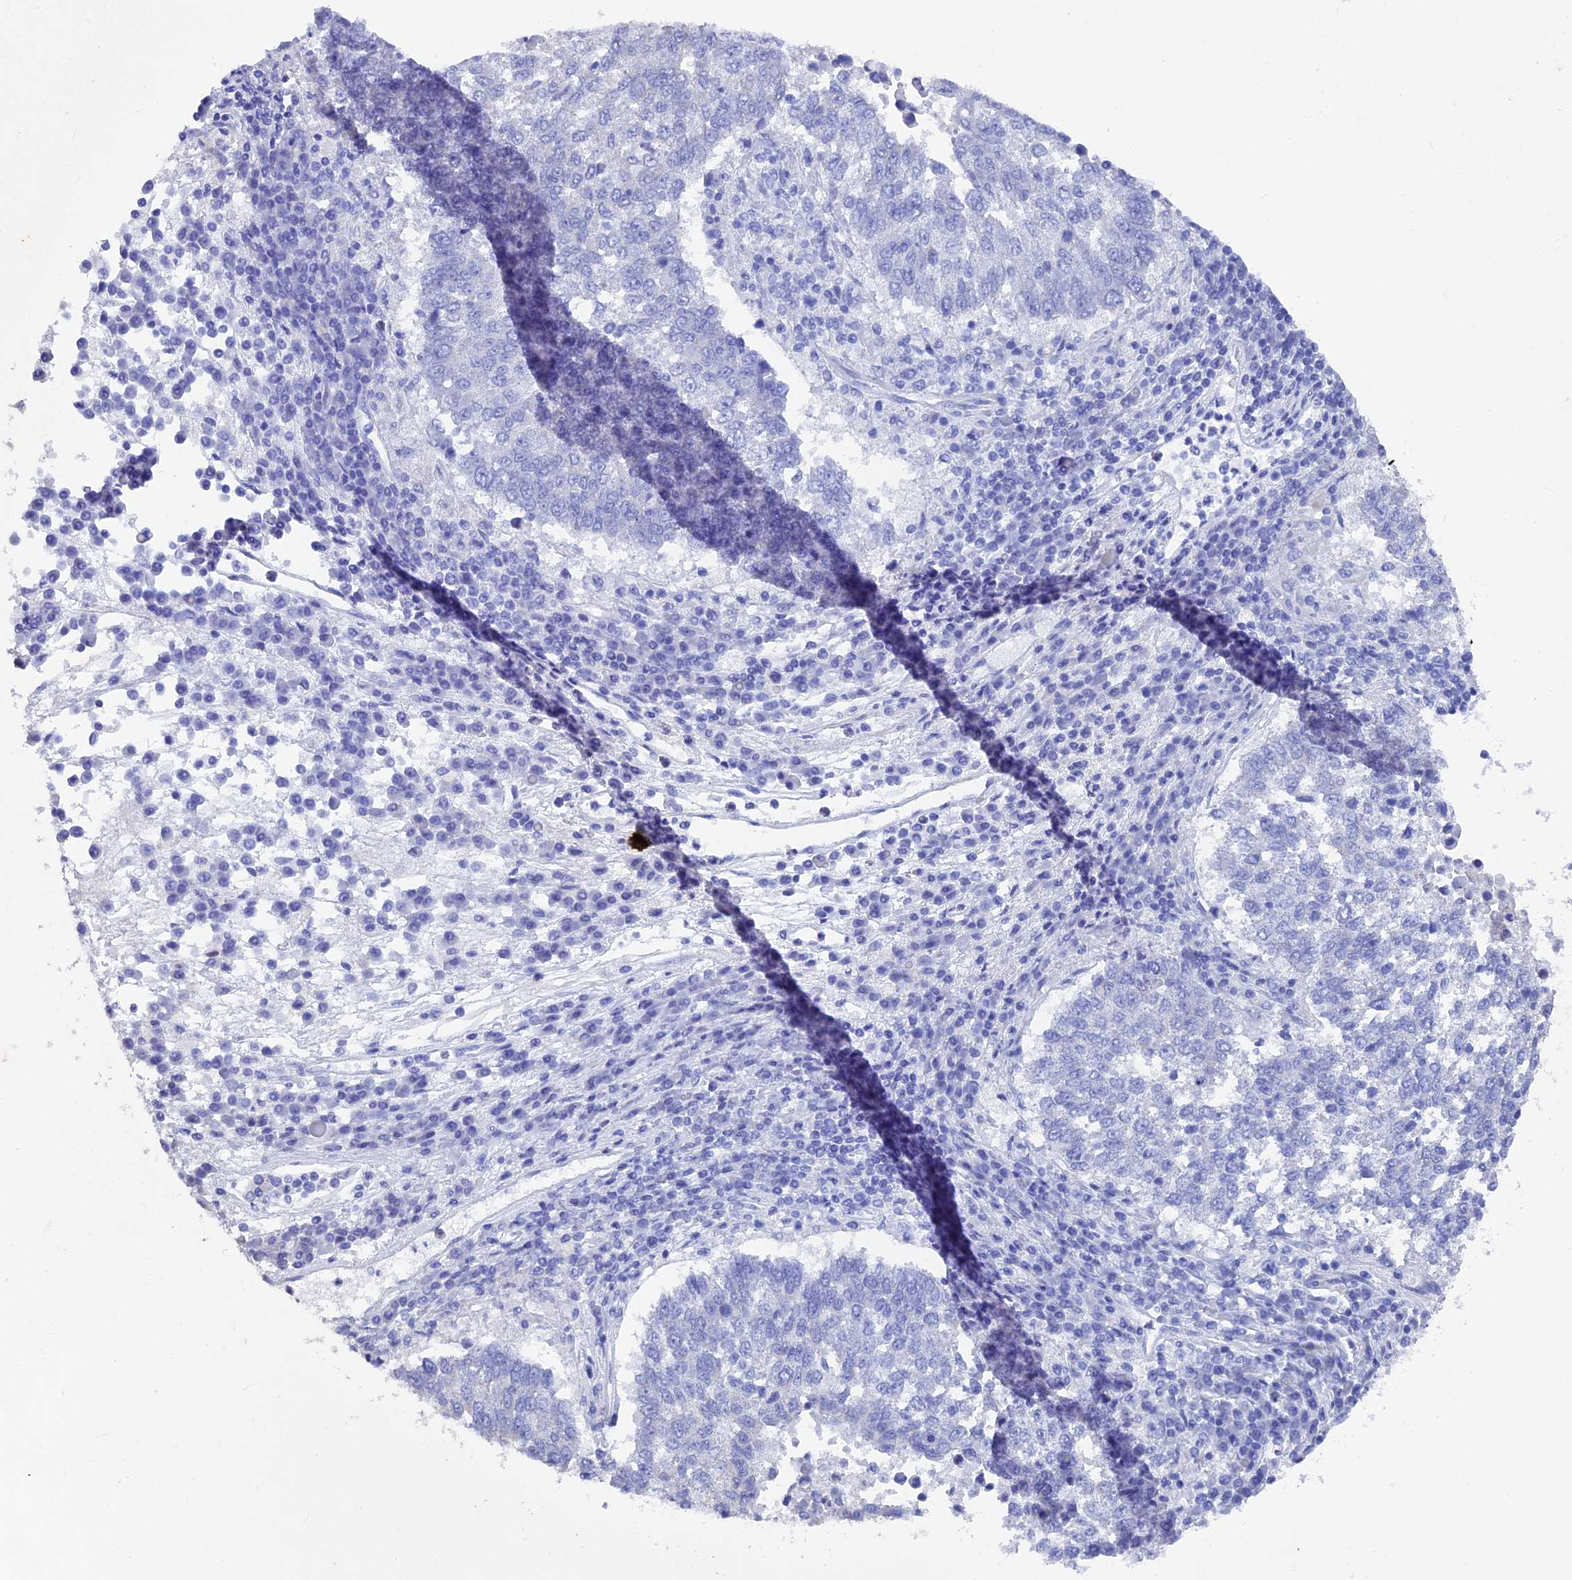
{"staining": {"intensity": "negative", "quantity": "none", "location": "none"}, "tissue": "lung cancer", "cell_type": "Tumor cells", "image_type": "cancer", "snomed": [{"axis": "morphology", "description": "Squamous cell carcinoma, NOS"}, {"axis": "topography", "description": "Lung"}], "caption": "IHC histopathology image of neoplastic tissue: human lung cancer stained with DAB (3,3'-diaminobenzidine) reveals no significant protein positivity in tumor cells. Nuclei are stained in blue.", "gene": "AK4", "patient": {"sex": "male", "age": 73}}